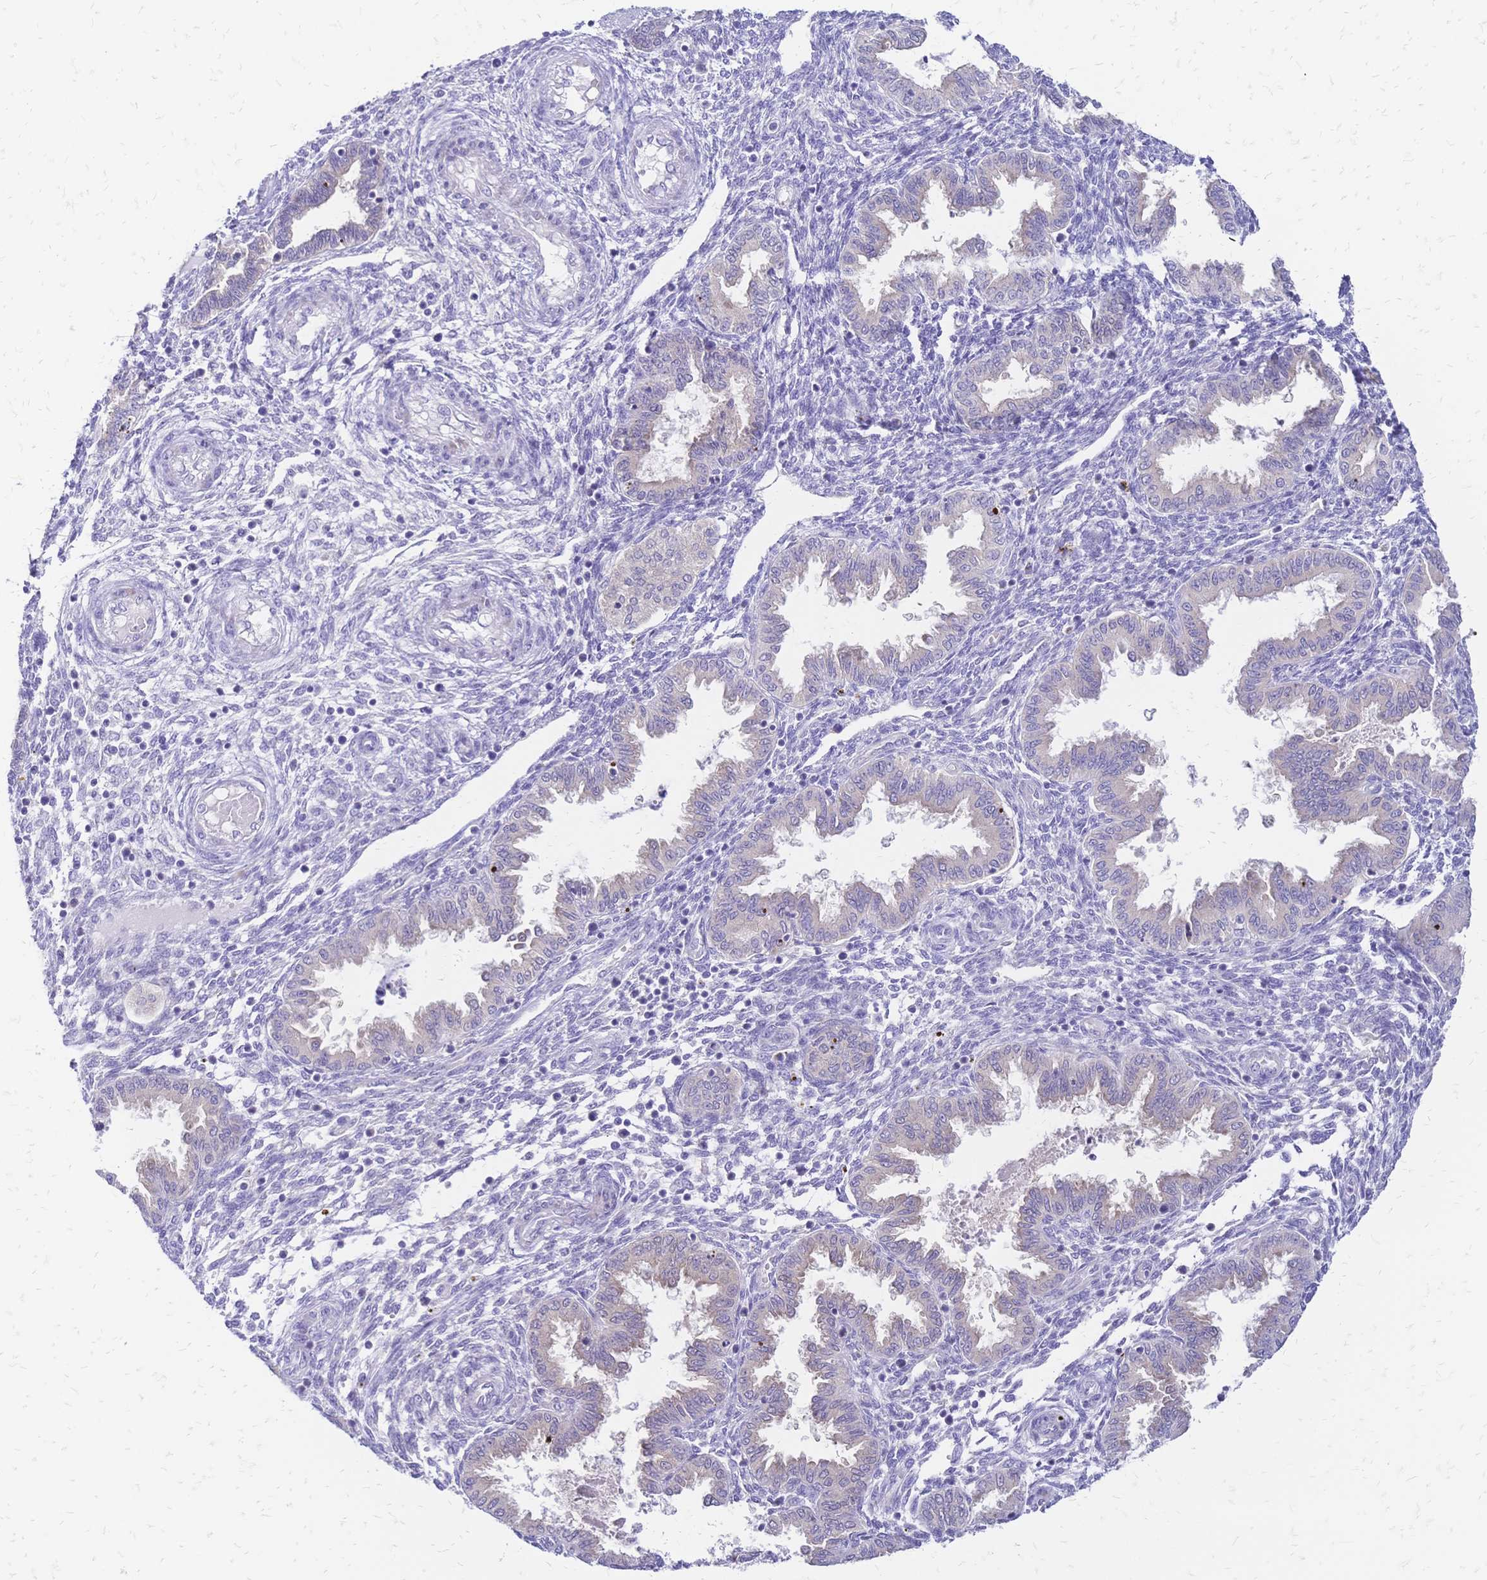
{"staining": {"intensity": "negative", "quantity": "none", "location": "none"}, "tissue": "endometrium", "cell_type": "Cells in endometrial stroma", "image_type": "normal", "snomed": [{"axis": "morphology", "description": "Normal tissue, NOS"}, {"axis": "topography", "description": "Endometrium"}], "caption": "DAB (3,3'-diaminobenzidine) immunohistochemical staining of unremarkable endometrium reveals no significant expression in cells in endometrial stroma.", "gene": "GRB7", "patient": {"sex": "female", "age": 33}}